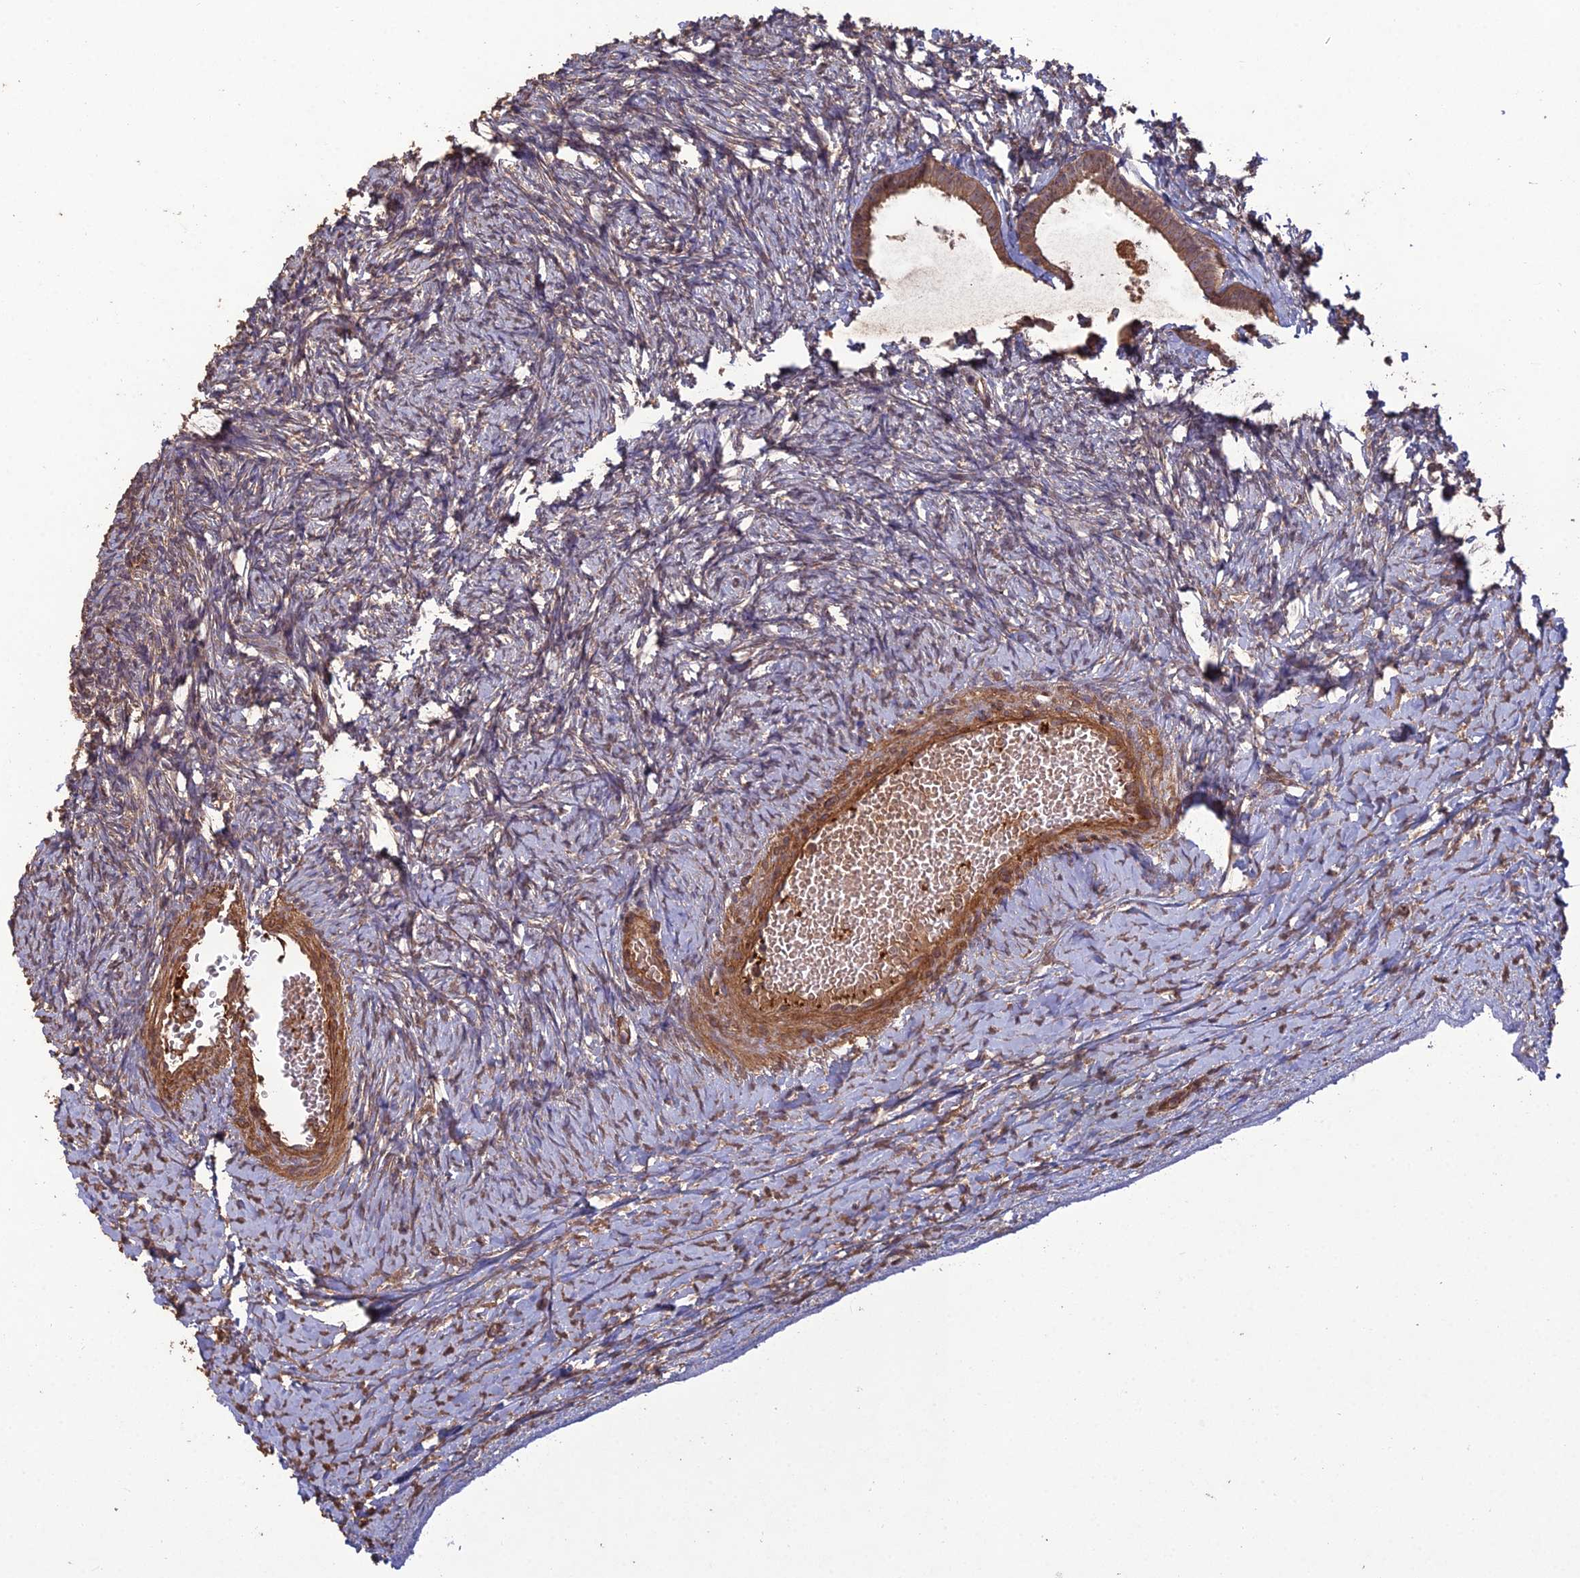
{"staining": {"intensity": "moderate", "quantity": ">75%", "location": "cytoplasmic/membranous"}, "tissue": "ovary", "cell_type": "Follicle cells", "image_type": "normal", "snomed": [{"axis": "morphology", "description": "Normal tissue, NOS"}, {"axis": "morphology", "description": "Developmental malformation"}, {"axis": "topography", "description": "Ovary"}], "caption": "Moderate cytoplasmic/membranous protein positivity is appreciated in about >75% of follicle cells in ovary.", "gene": "ATP6V0A2", "patient": {"sex": "female", "age": 39}}